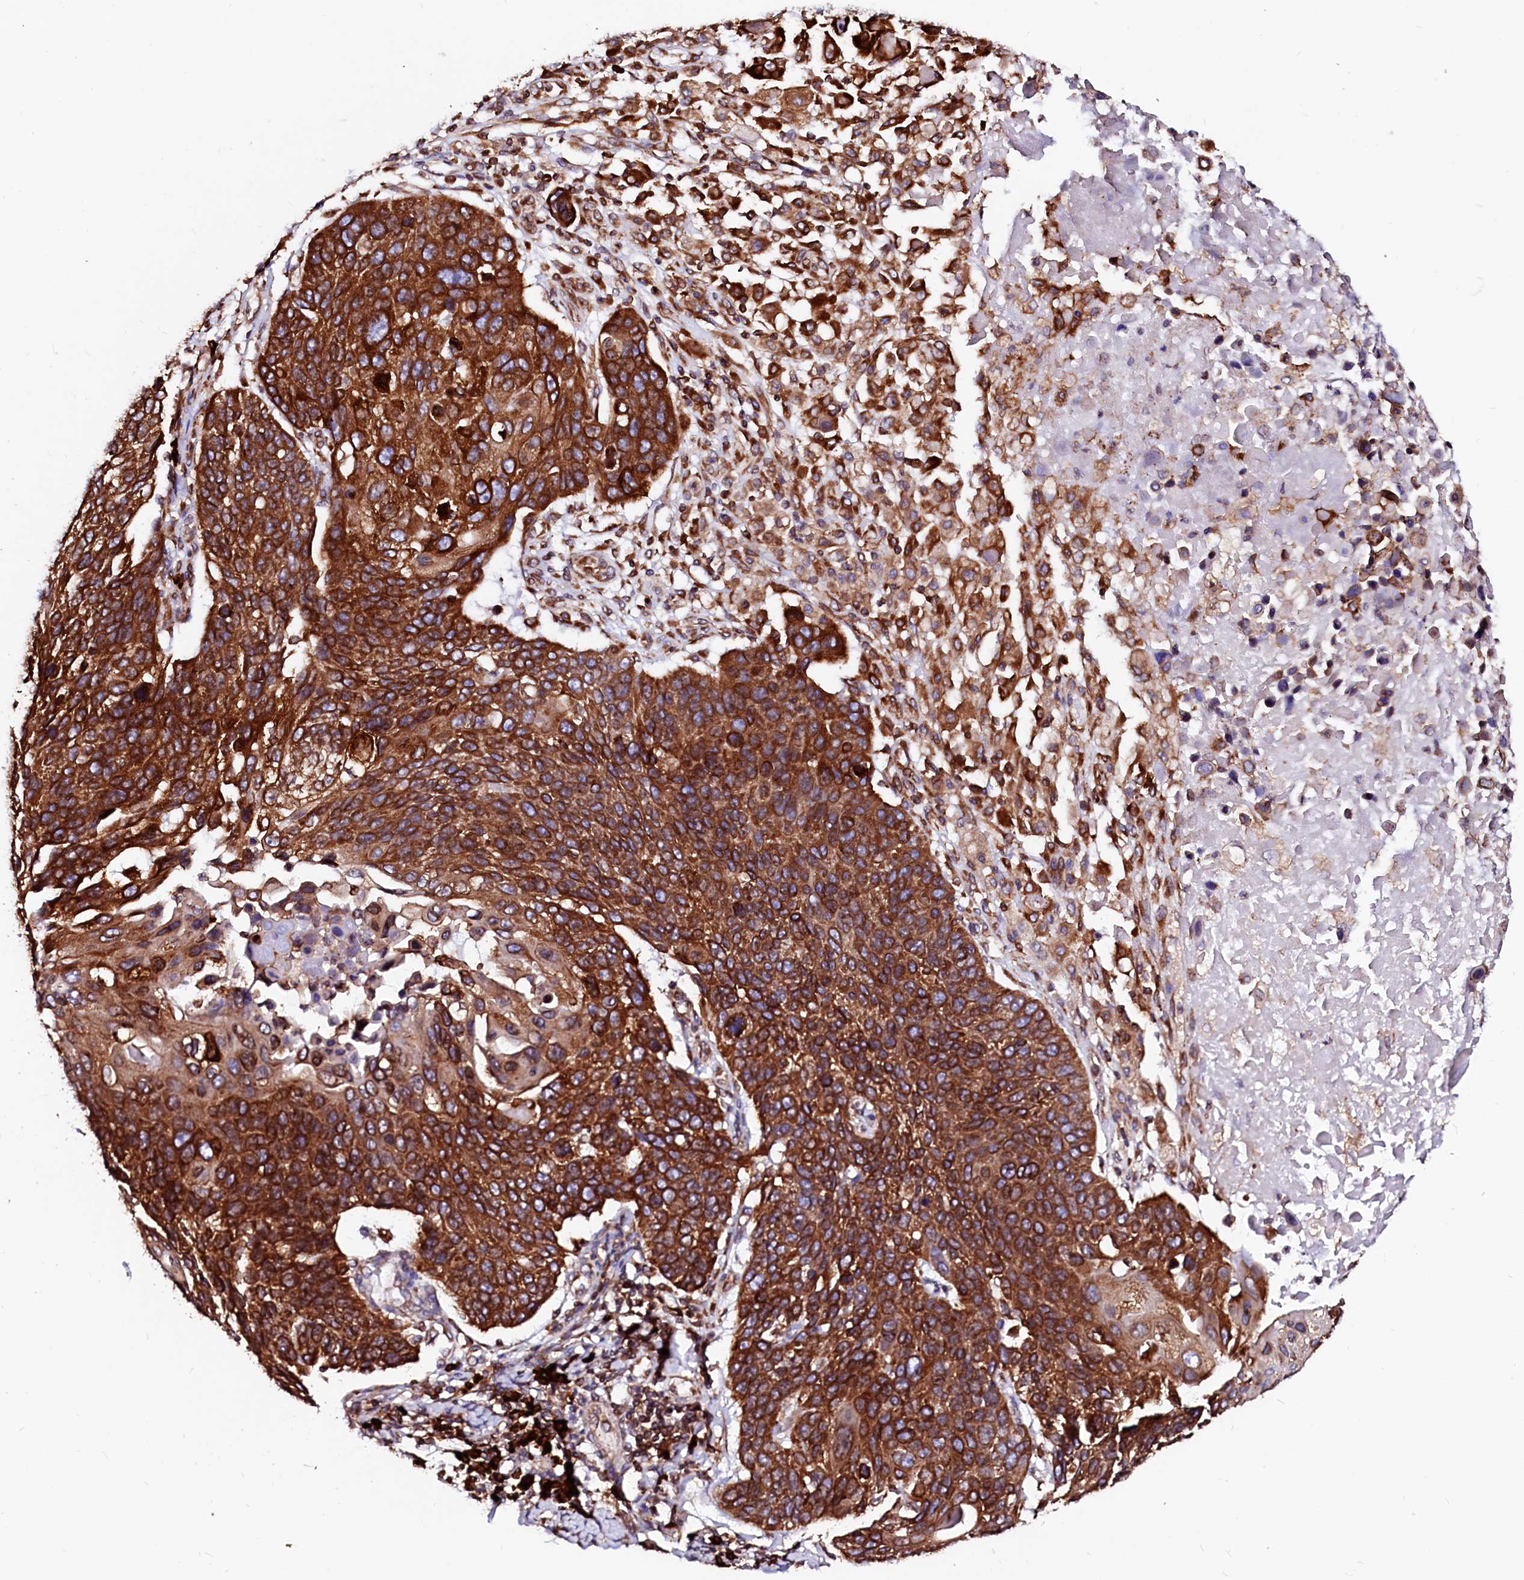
{"staining": {"intensity": "strong", "quantity": ">75%", "location": "cytoplasmic/membranous"}, "tissue": "lung cancer", "cell_type": "Tumor cells", "image_type": "cancer", "snomed": [{"axis": "morphology", "description": "Squamous cell carcinoma, NOS"}, {"axis": "topography", "description": "Lung"}], "caption": "High-power microscopy captured an immunohistochemistry (IHC) image of lung cancer, revealing strong cytoplasmic/membranous staining in about >75% of tumor cells.", "gene": "DERL1", "patient": {"sex": "male", "age": 66}}